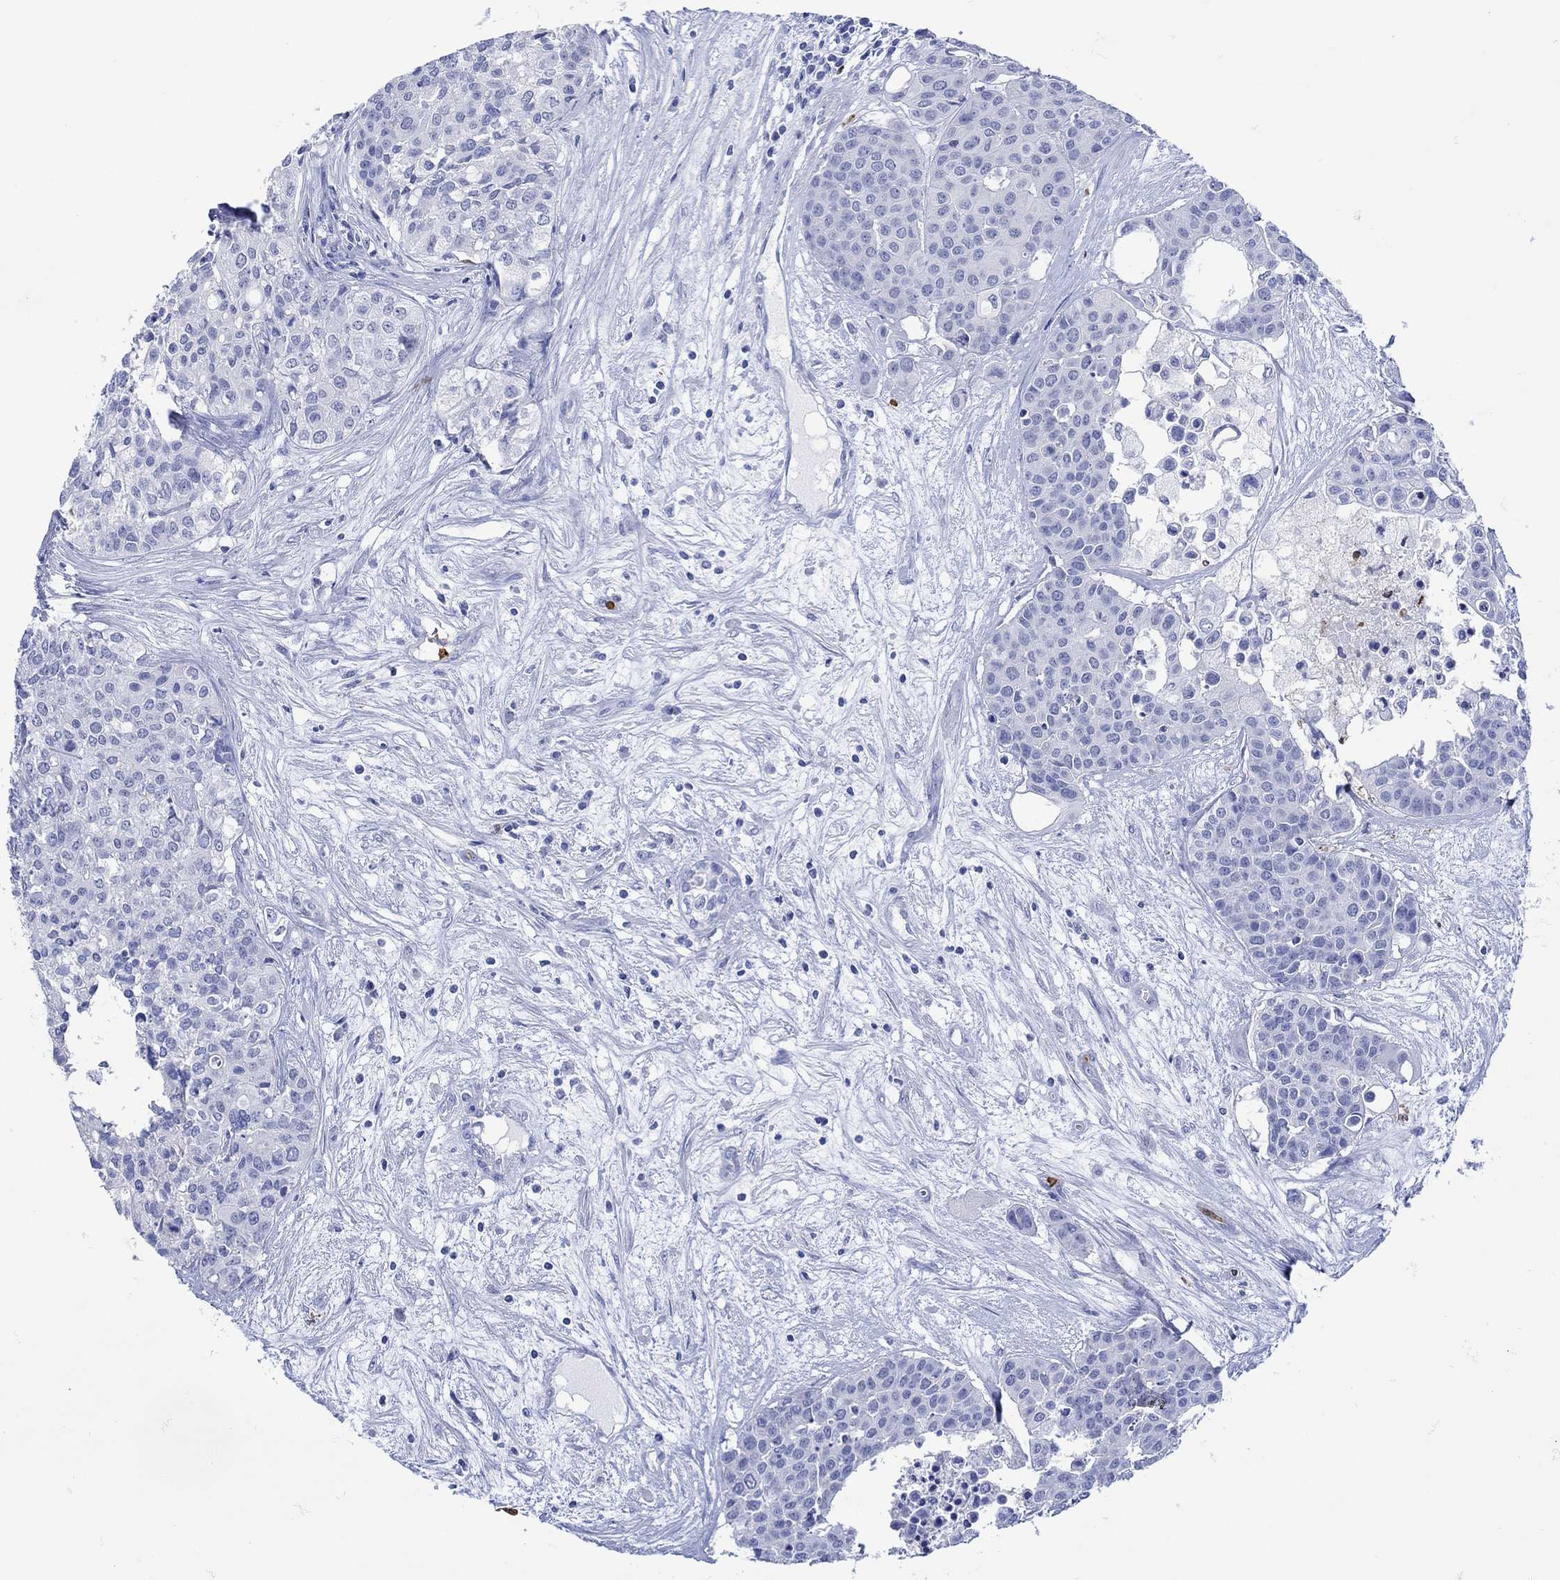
{"staining": {"intensity": "negative", "quantity": "none", "location": "none"}, "tissue": "carcinoid", "cell_type": "Tumor cells", "image_type": "cancer", "snomed": [{"axis": "morphology", "description": "Carcinoid, malignant, NOS"}, {"axis": "topography", "description": "Colon"}], "caption": "Immunohistochemistry (IHC) of human malignant carcinoid demonstrates no expression in tumor cells. (Brightfield microscopy of DAB (3,3'-diaminobenzidine) immunohistochemistry at high magnification).", "gene": "LINGO3", "patient": {"sex": "male", "age": 81}}